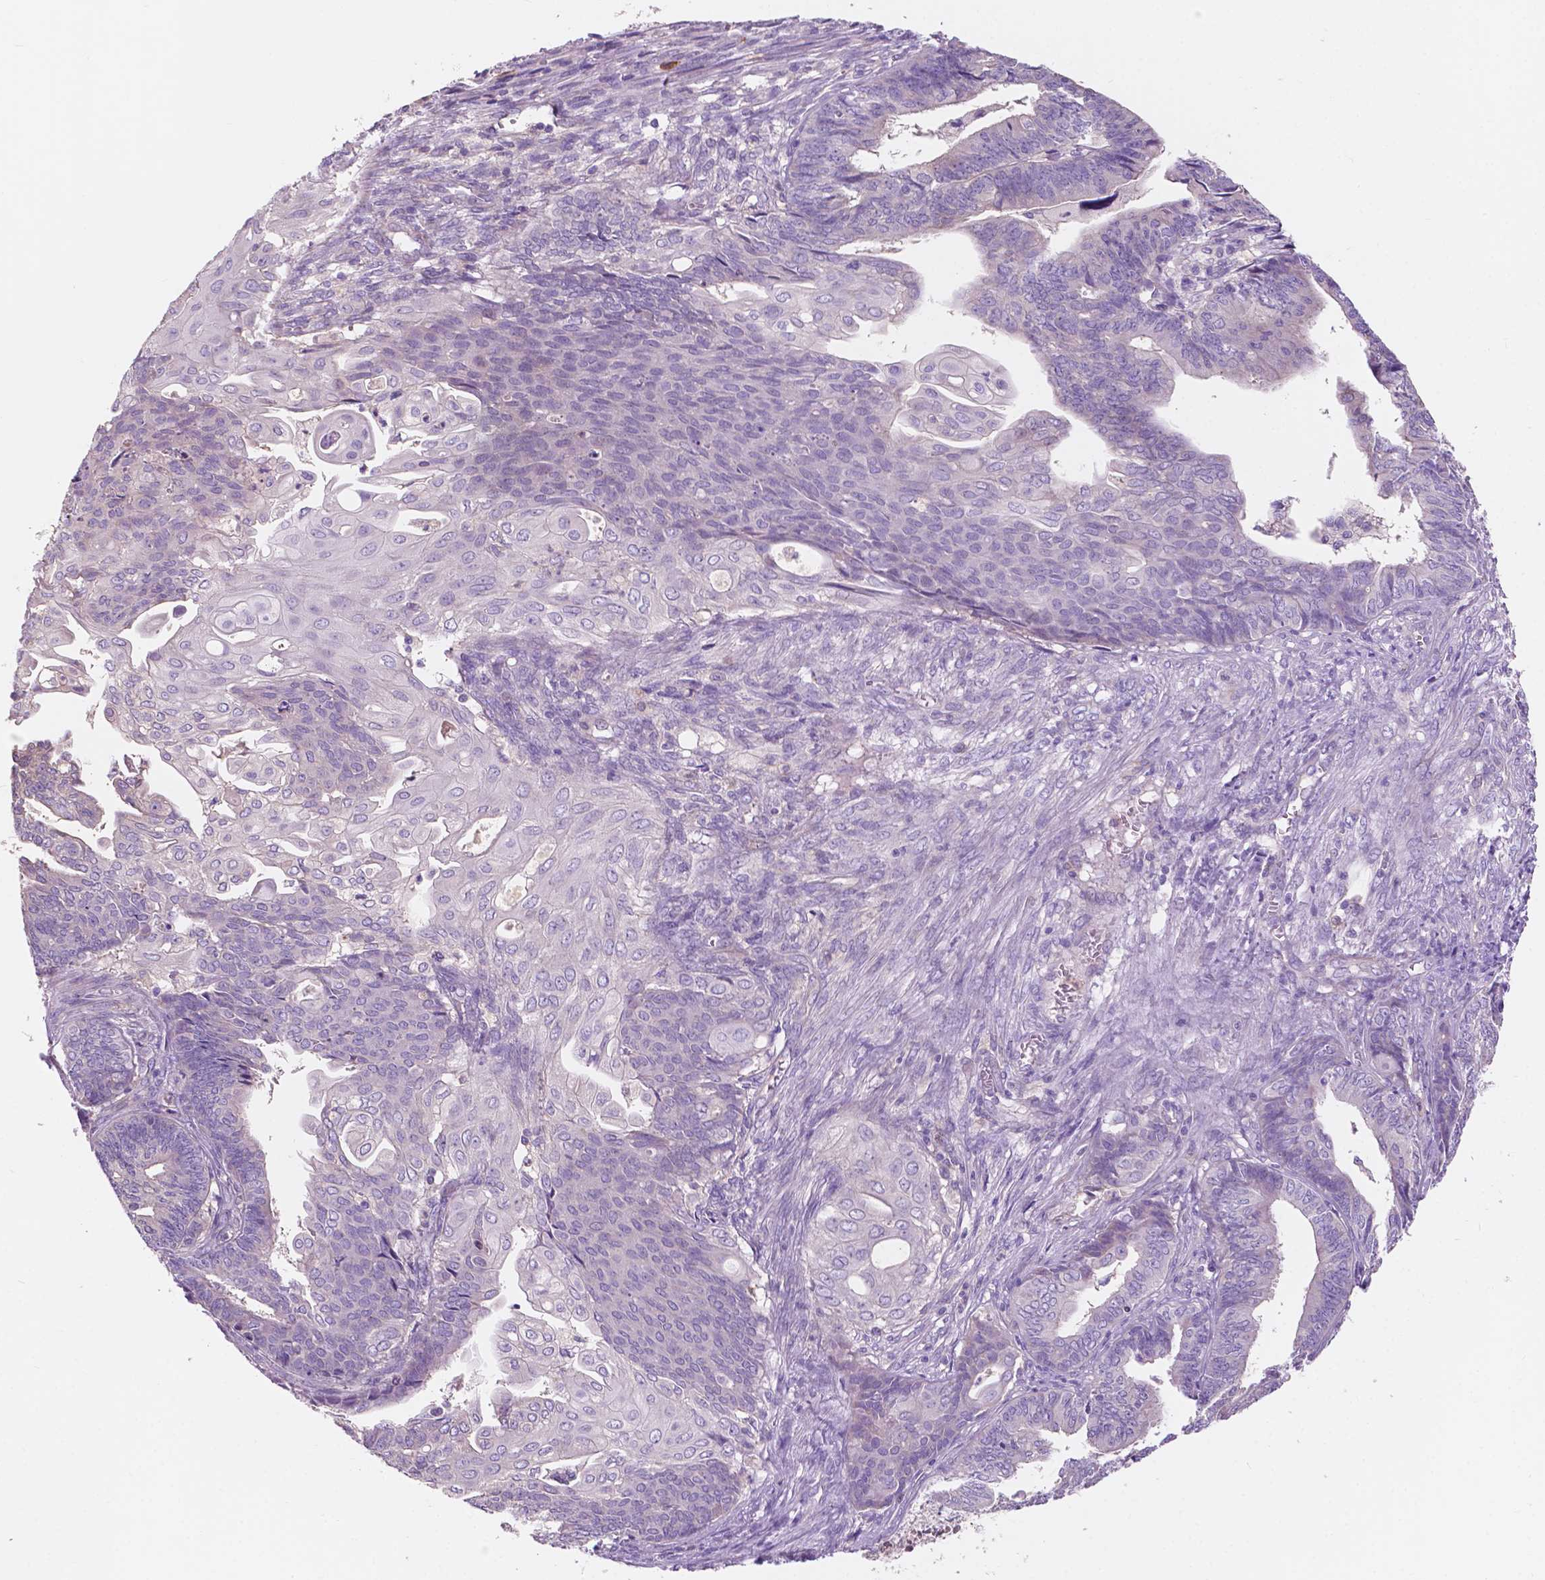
{"staining": {"intensity": "negative", "quantity": "none", "location": "none"}, "tissue": "endometrial cancer", "cell_type": "Tumor cells", "image_type": "cancer", "snomed": [{"axis": "morphology", "description": "Adenocarcinoma, NOS"}, {"axis": "topography", "description": "Endometrium"}], "caption": "Photomicrograph shows no protein staining in tumor cells of endometrial cancer (adenocarcinoma) tissue.", "gene": "SEMA4A", "patient": {"sex": "female", "age": 73}}